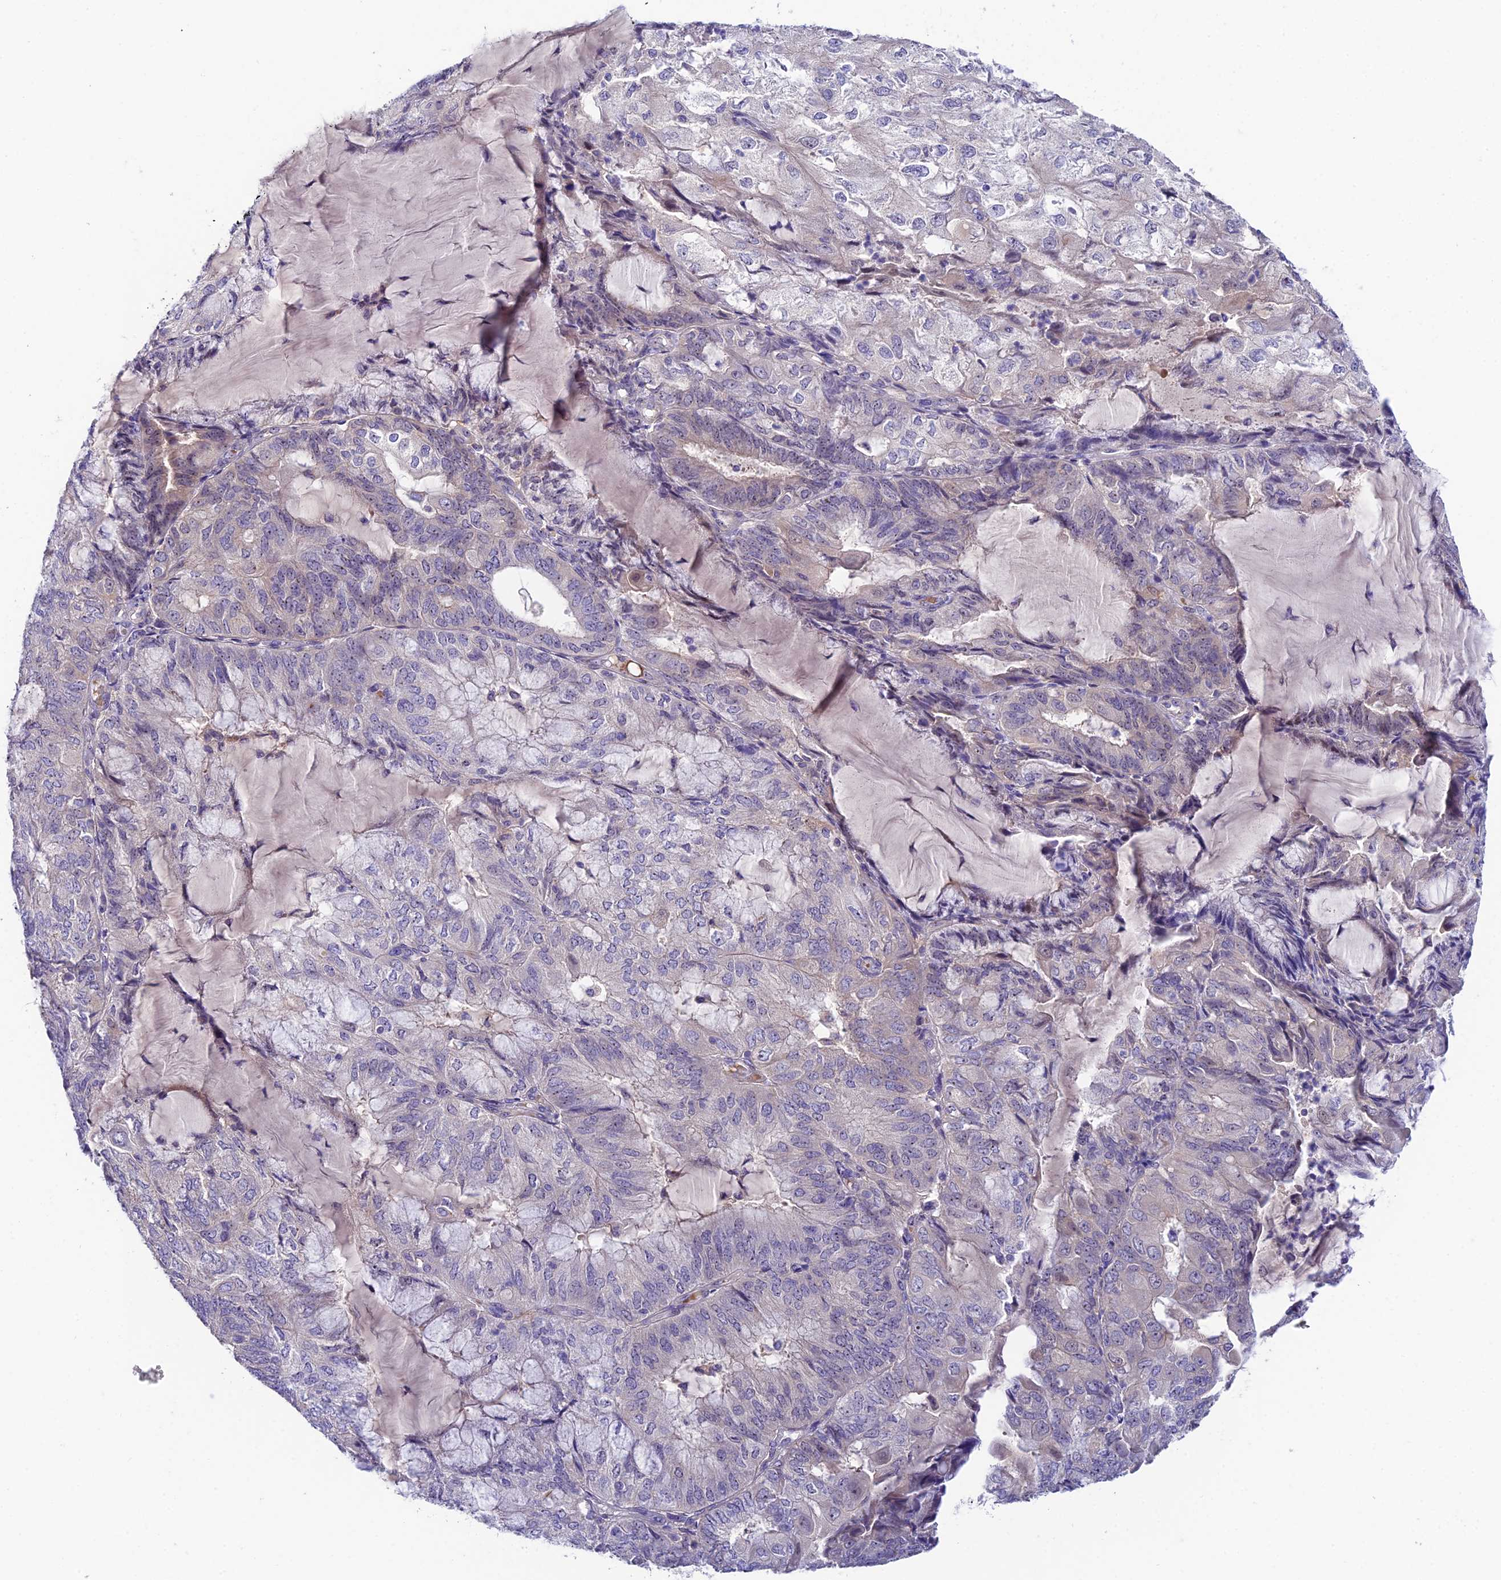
{"staining": {"intensity": "weak", "quantity": "<25%", "location": "cytoplasmic/membranous"}, "tissue": "endometrial cancer", "cell_type": "Tumor cells", "image_type": "cancer", "snomed": [{"axis": "morphology", "description": "Adenocarcinoma, NOS"}, {"axis": "topography", "description": "Endometrium"}], "caption": "Image shows no protein expression in tumor cells of endometrial cancer (adenocarcinoma) tissue. The staining is performed using DAB (3,3'-diaminobenzidine) brown chromogen with nuclei counter-stained in using hematoxylin.", "gene": "DUSP29", "patient": {"sex": "female", "age": 81}}